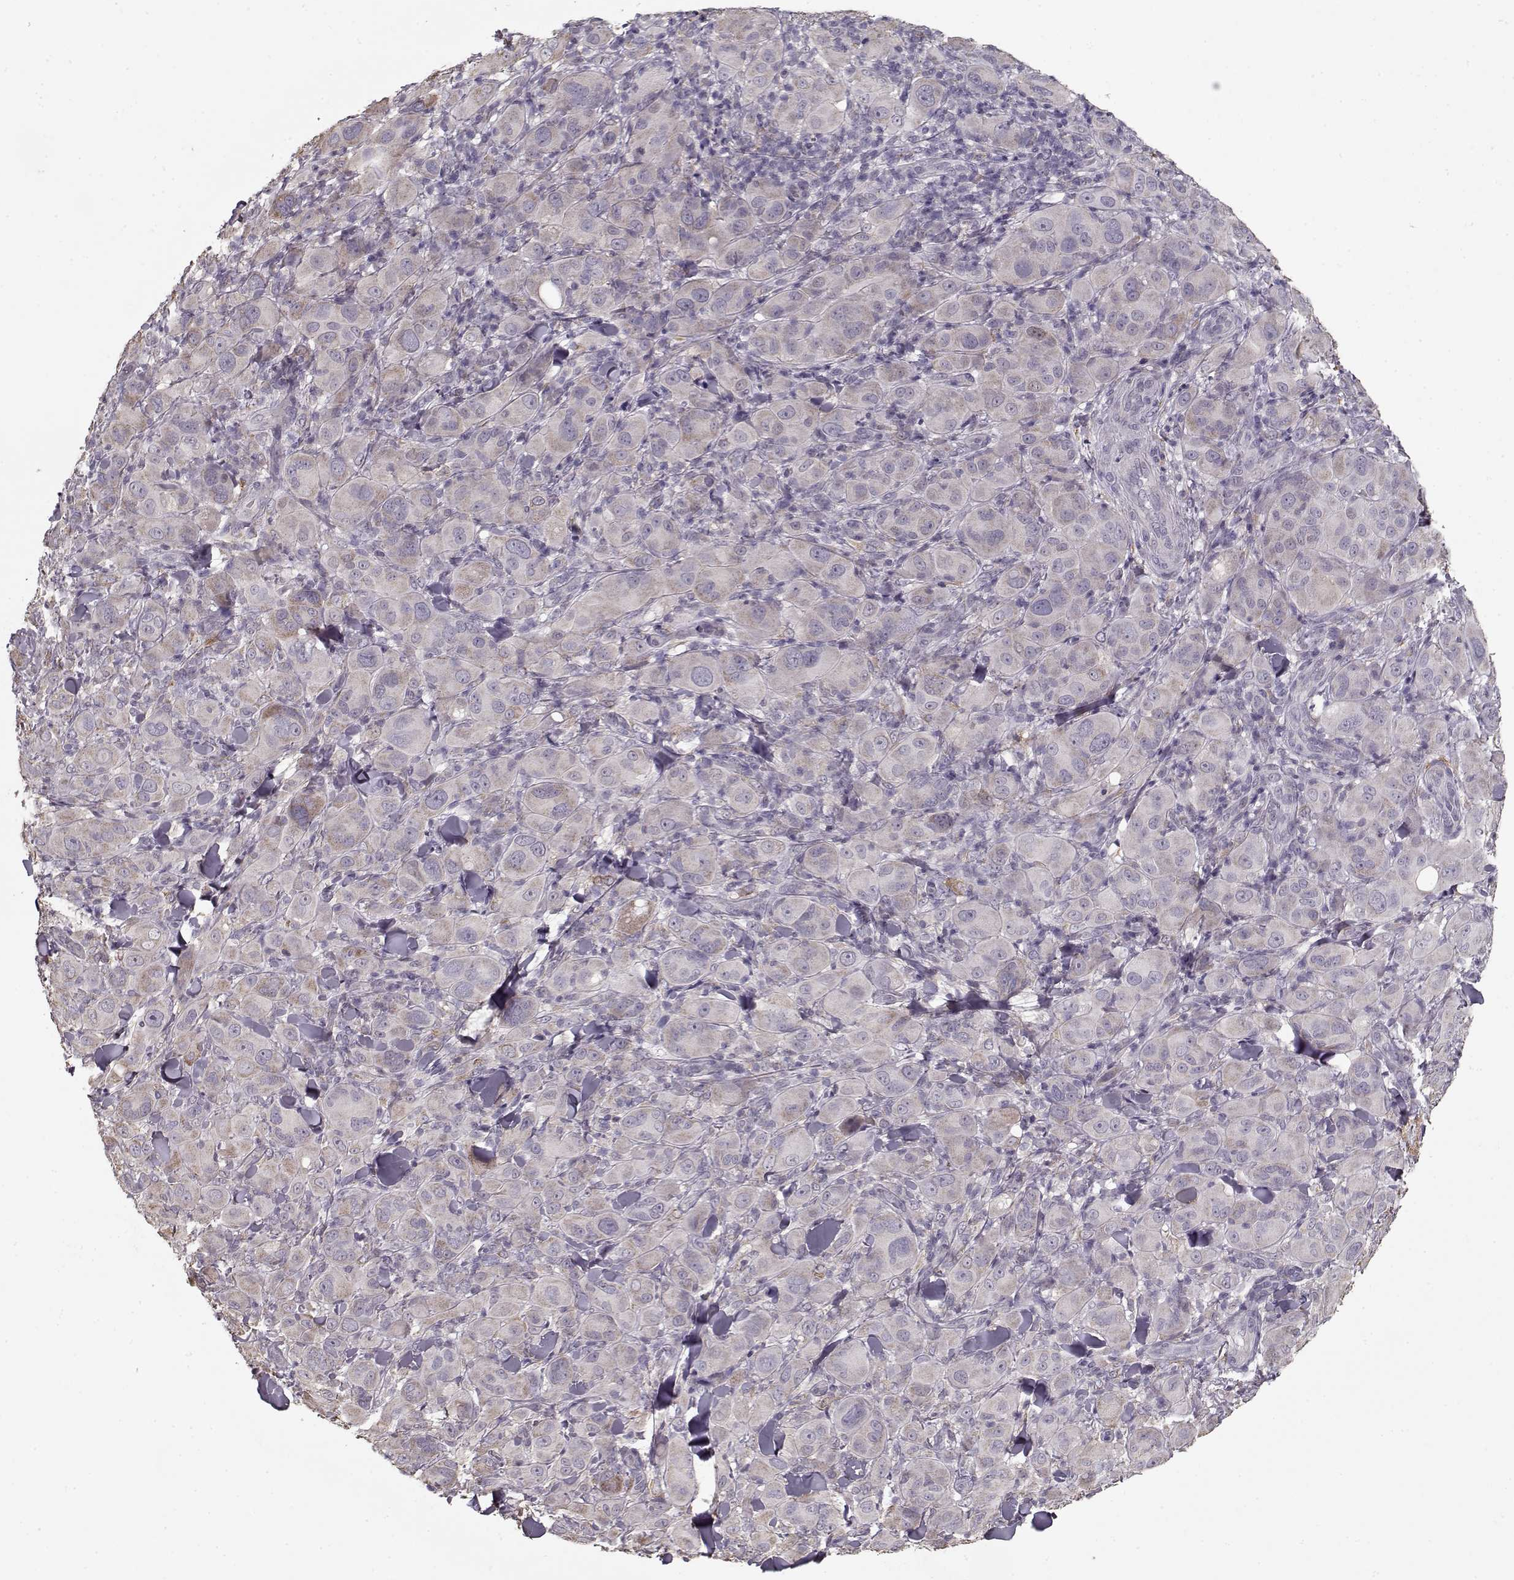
{"staining": {"intensity": "weak", "quantity": ">75%", "location": "cytoplasmic/membranous"}, "tissue": "melanoma", "cell_type": "Tumor cells", "image_type": "cancer", "snomed": [{"axis": "morphology", "description": "Malignant melanoma, NOS"}, {"axis": "topography", "description": "Skin"}], "caption": "This image demonstrates immunohistochemistry staining of malignant melanoma, with low weak cytoplasmic/membranous expression in about >75% of tumor cells.", "gene": "LAMA2", "patient": {"sex": "female", "age": 87}}